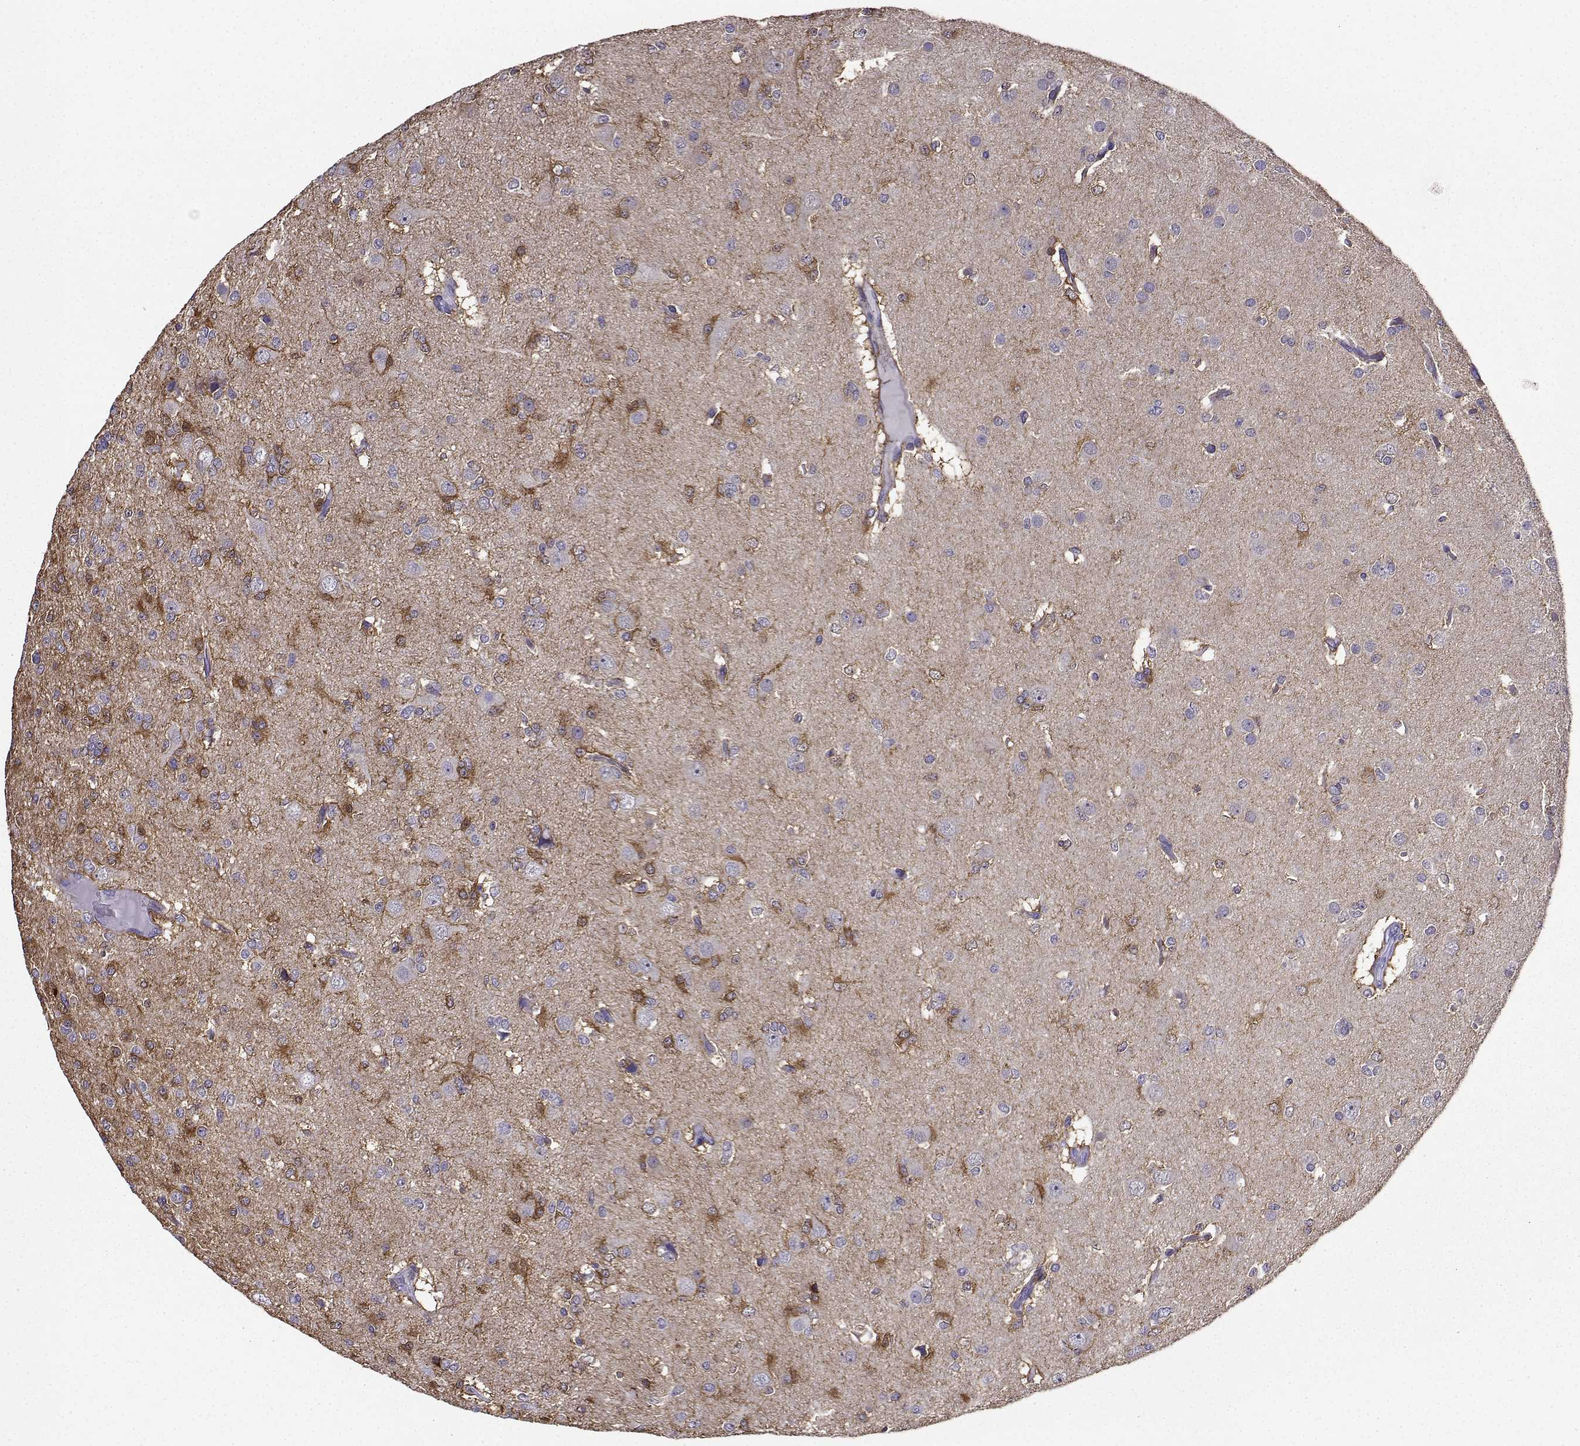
{"staining": {"intensity": "negative", "quantity": "none", "location": "none"}, "tissue": "glioma", "cell_type": "Tumor cells", "image_type": "cancer", "snomed": [{"axis": "morphology", "description": "Glioma, malignant, Low grade"}, {"axis": "topography", "description": "Brain"}], "caption": "Histopathology image shows no protein positivity in tumor cells of malignant glioma (low-grade) tissue.", "gene": "LINGO1", "patient": {"sex": "male", "age": 27}}